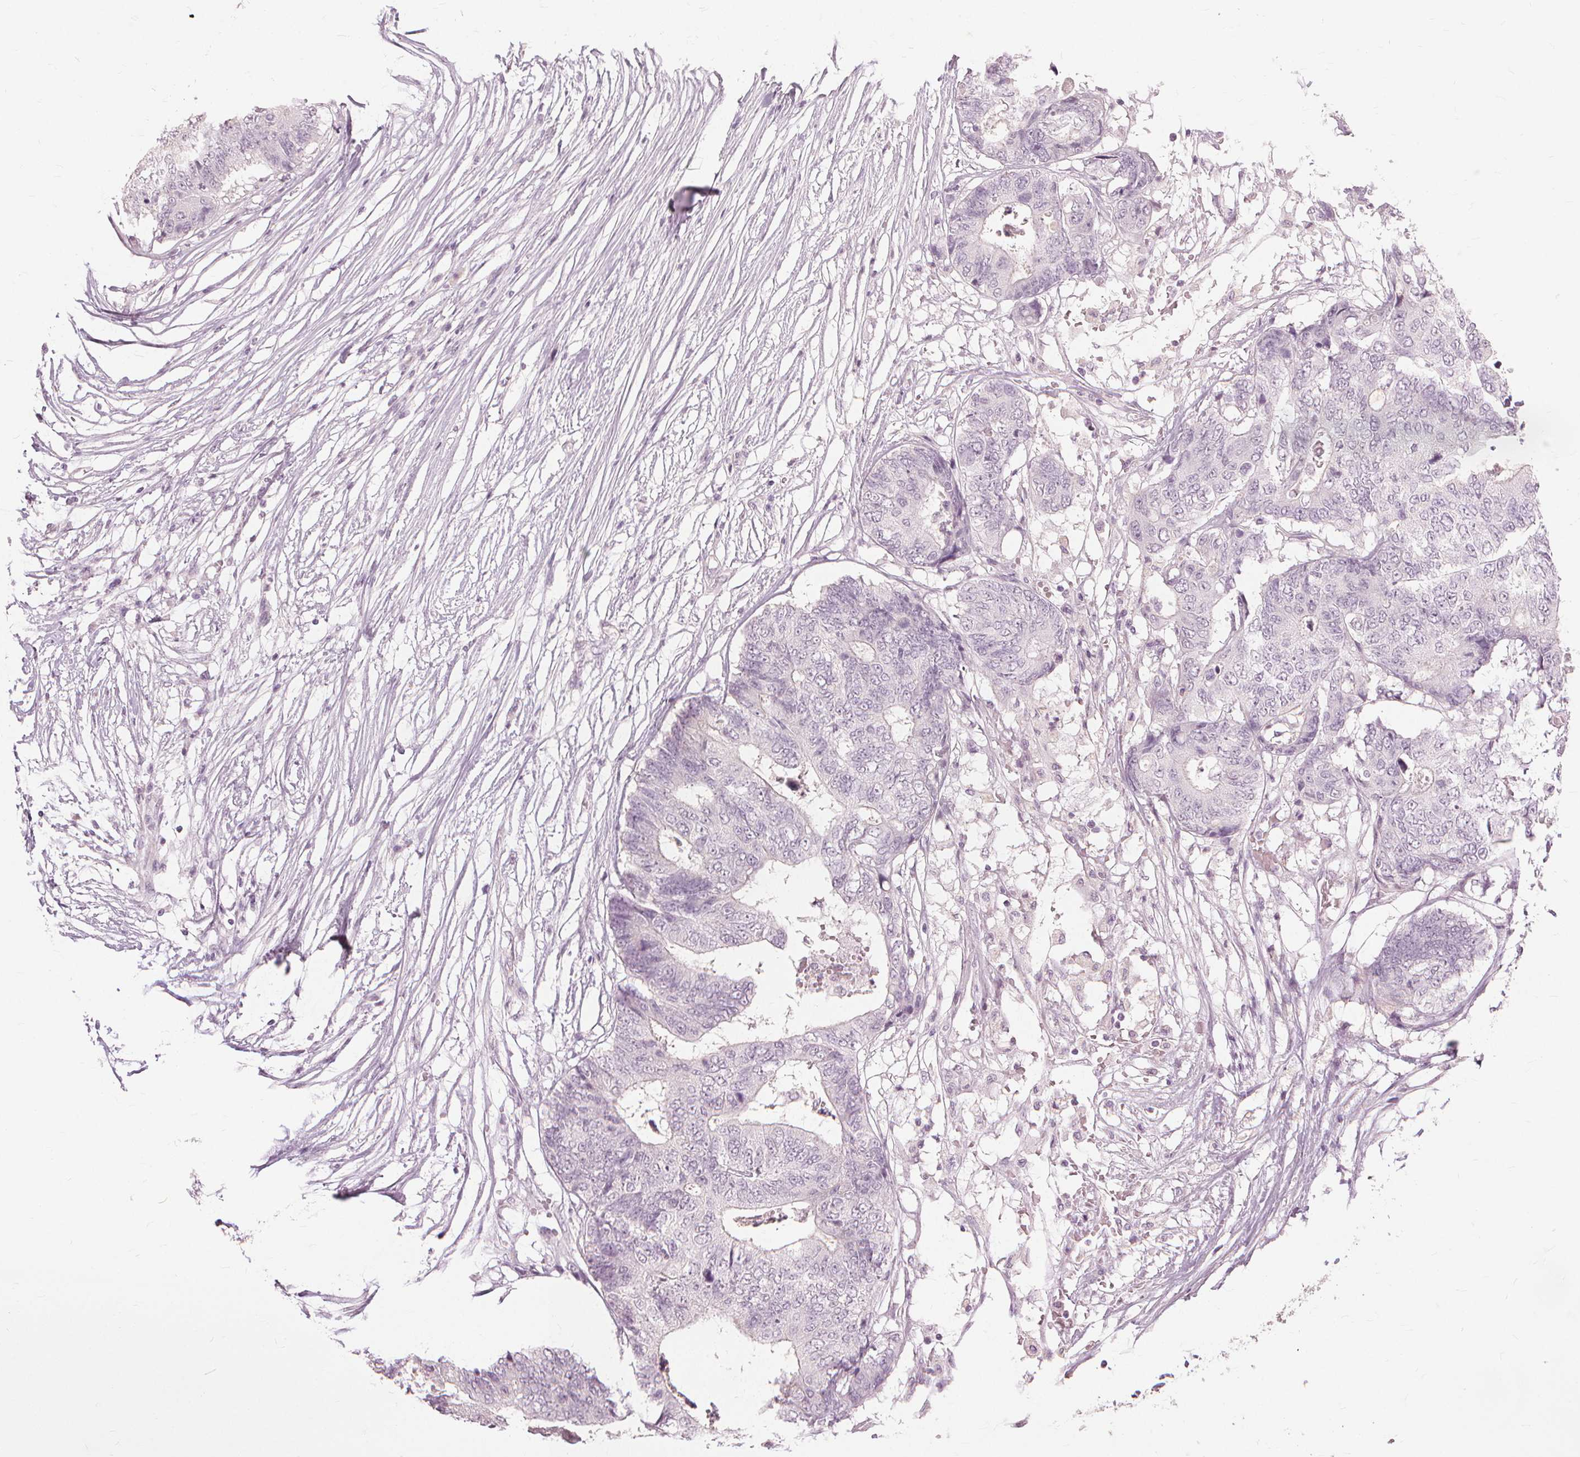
{"staining": {"intensity": "negative", "quantity": "none", "location": "none"}, "tissue": "colorectal cancer", "cell_type": "Tumor cells", "image_type": "cancer", "snomed": [{"axis": "morphology", "description": "Adenocarcinoma, NOS"}, {"axis": "topography", "description": "Colon"}], "caption": "IHC micrograph of colorectal cancer stained for a protein (brown), which exhibits no staining in tumor cells.", "gene": "SFTPD", "patient": {"sex": "female", "age": 48}}